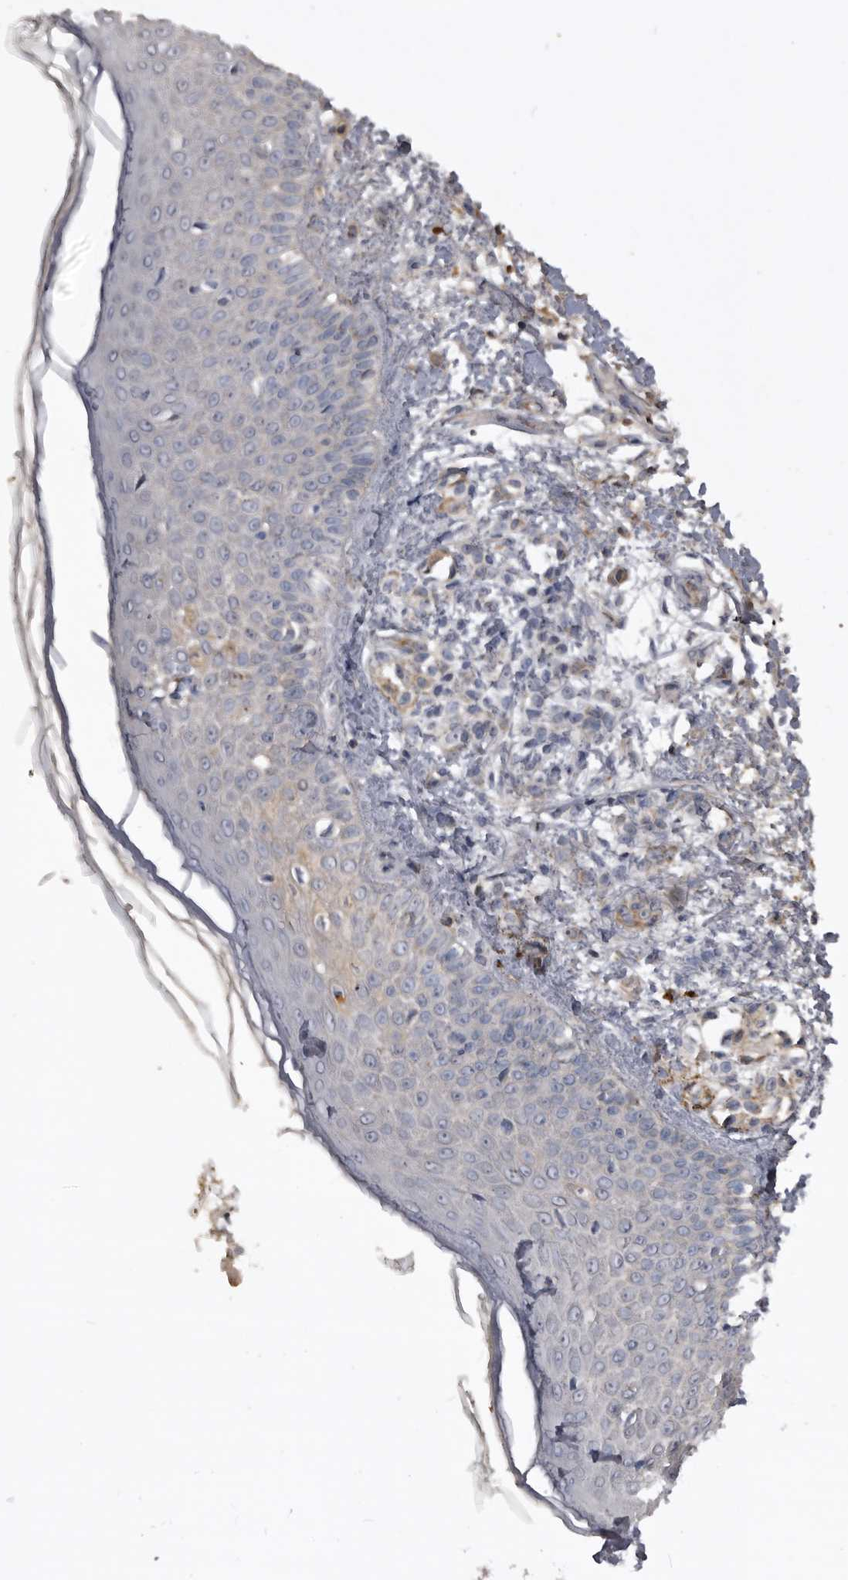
{"staining": {"intensity": "negative", "quantity": "none", "location": "none"}, "tissue": "skin", "cell_type": "Fibroblasts", "image_type": "normal", "snomed": [{"axis": "morphology", "description": "Normal tissue, NOS"}, {"axis": "morphology", "description": "Inflammation, NOS"}, {"axis": "topography", "description": "Skin"}], "caption": "A high-resolution micrograph shows immunohistochemistry staining of benign skin, which demonstrates no significant positivity in fibroblasts. (Brightfield microscopy of DAB (3,3'-diaminobenzidine) immunohistochemistry (IHC) at high magnification).", "gene": "AHSG", "patient": {"sex": "female", "age": 44}}